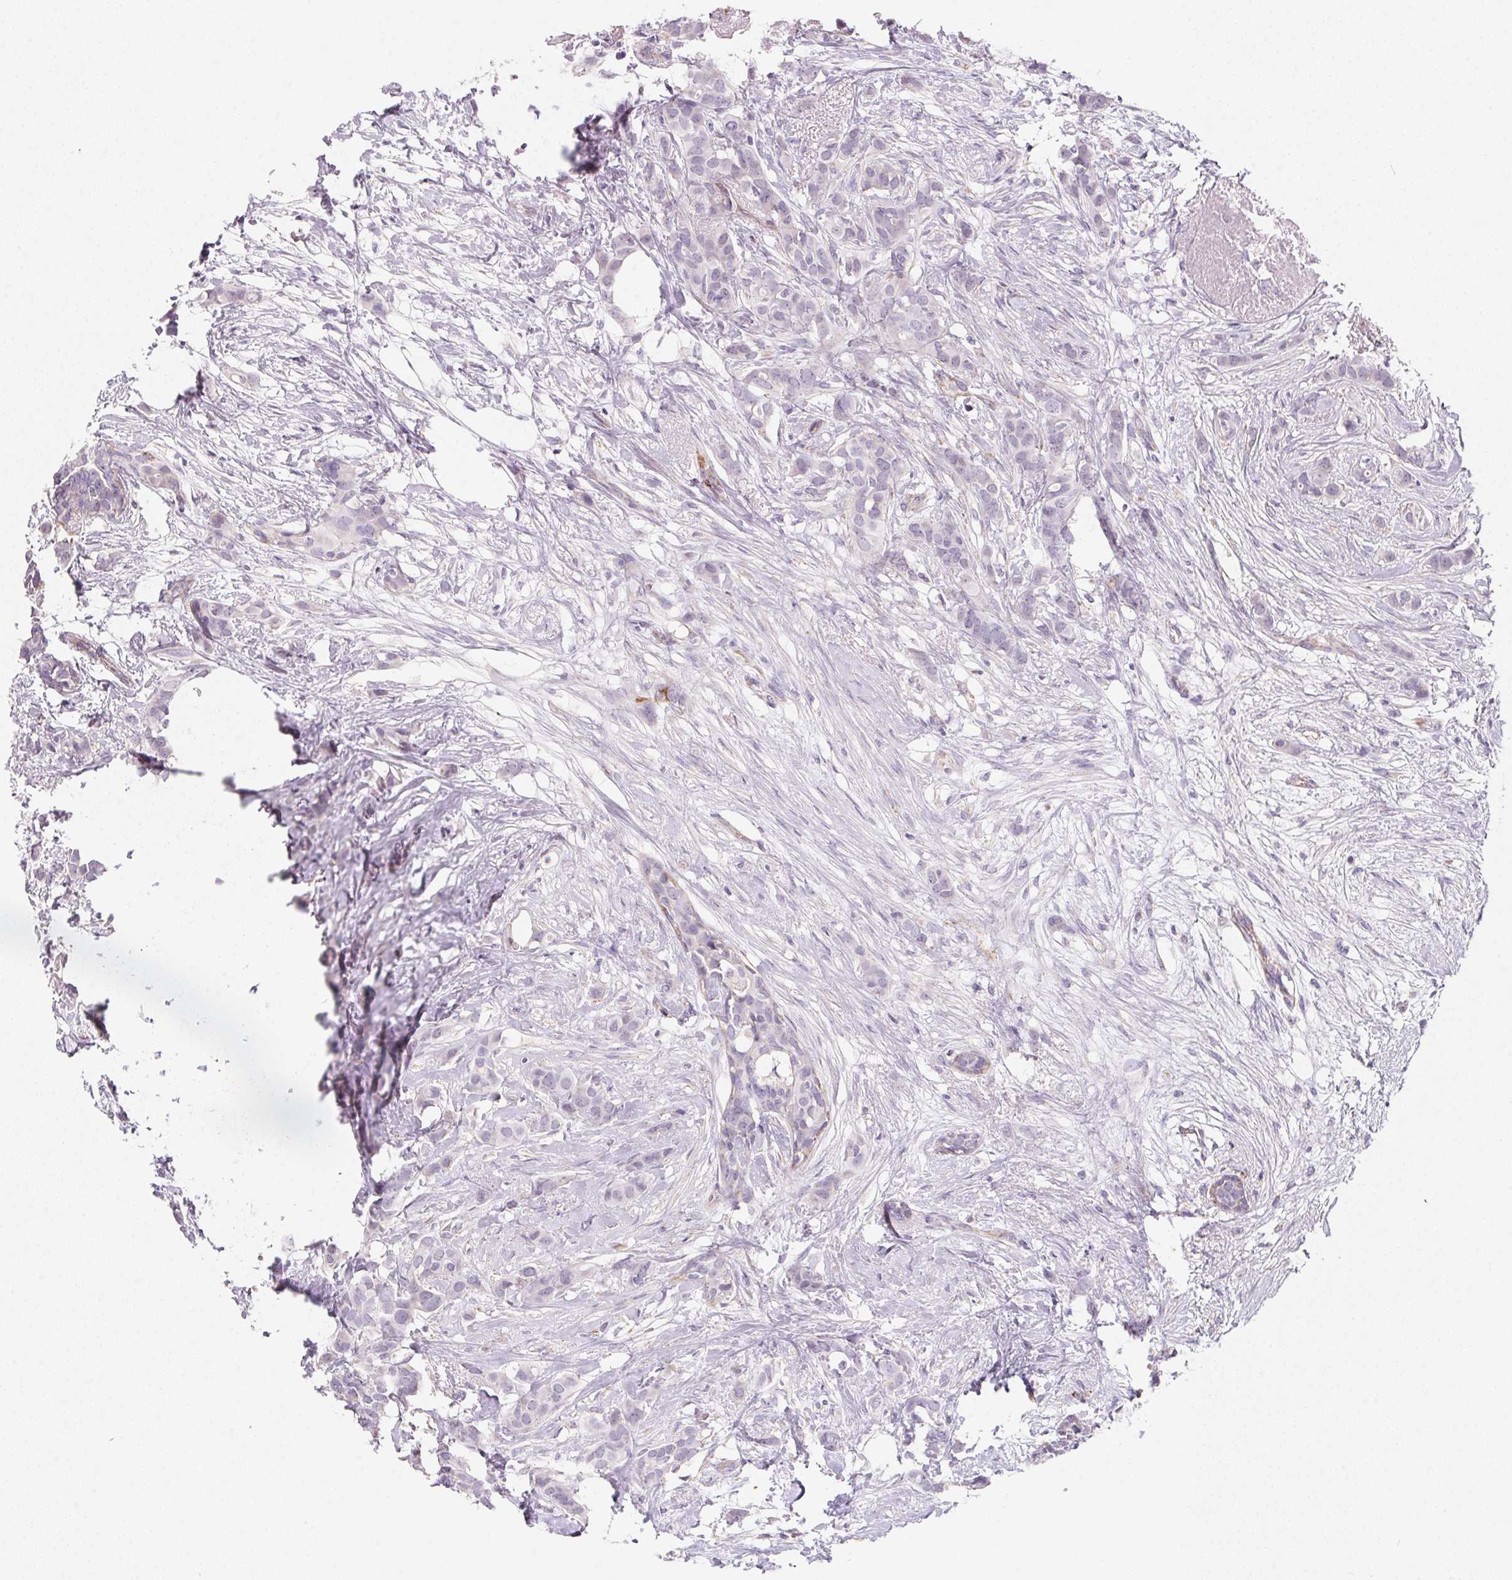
{"staining": {"intensity": "negative", "quantity": "none", "location": "none"}, "tissue": "breast cancer", "cell_type": "Tumor cells", "image_type": "cancer", "snomed": [{"axis": "morphology", "description": "Duct carcinoma"}, {"axis": "topography", "description": "Breast"}], "caption": "IHC of invasive ductal carcinoma (breast) demonstrates no expression in tumor cells.", "gene": "GIPC2", "patient": {"sex": "female", "age": 62}}